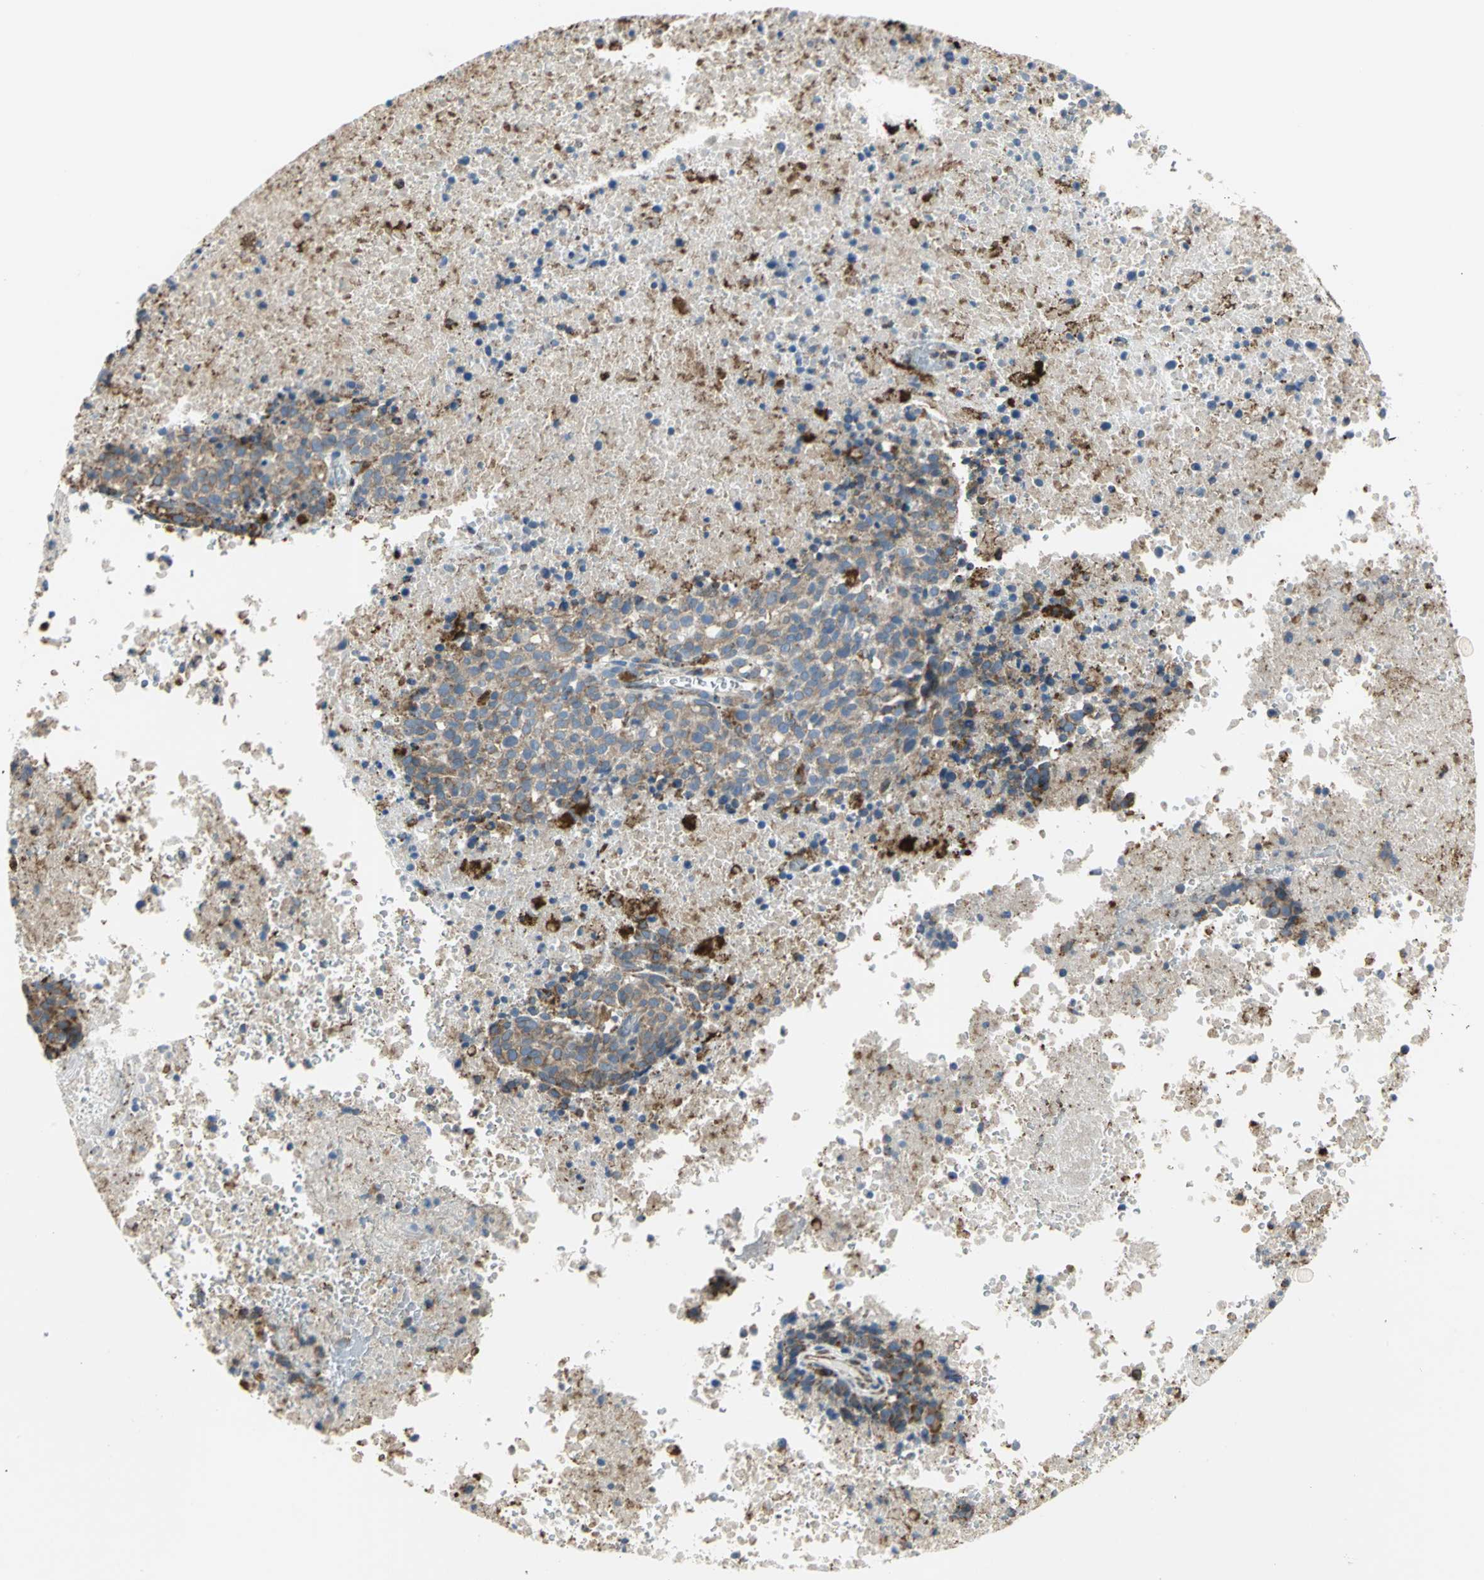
{"staining": {"intensity": "weak", "quantity": ">75%", "location": "cytoplasmic/membranous"}, "tissue": "melanoma", "cell_type": "Tumor cells", "image_type": "cancer", "snomed": [{"axis": "morphology", "description": "Malignant melanoma, Metastatic site"}, {"axis": "topography", "description": "Cerebral cortex"}], "caption": "DAB immunohistochemical staining of malignant melanoma (metastatic site) reveals weak cytoplasmic/membranous protein staining in about >75% of tumor cells. (DAB (3,3'-diaminobenzidine) IHC, brown staining for protein, blue staining for nuclei).", "gene": "SDF2L1", "patient": {"sex": "female", "age": 52}}